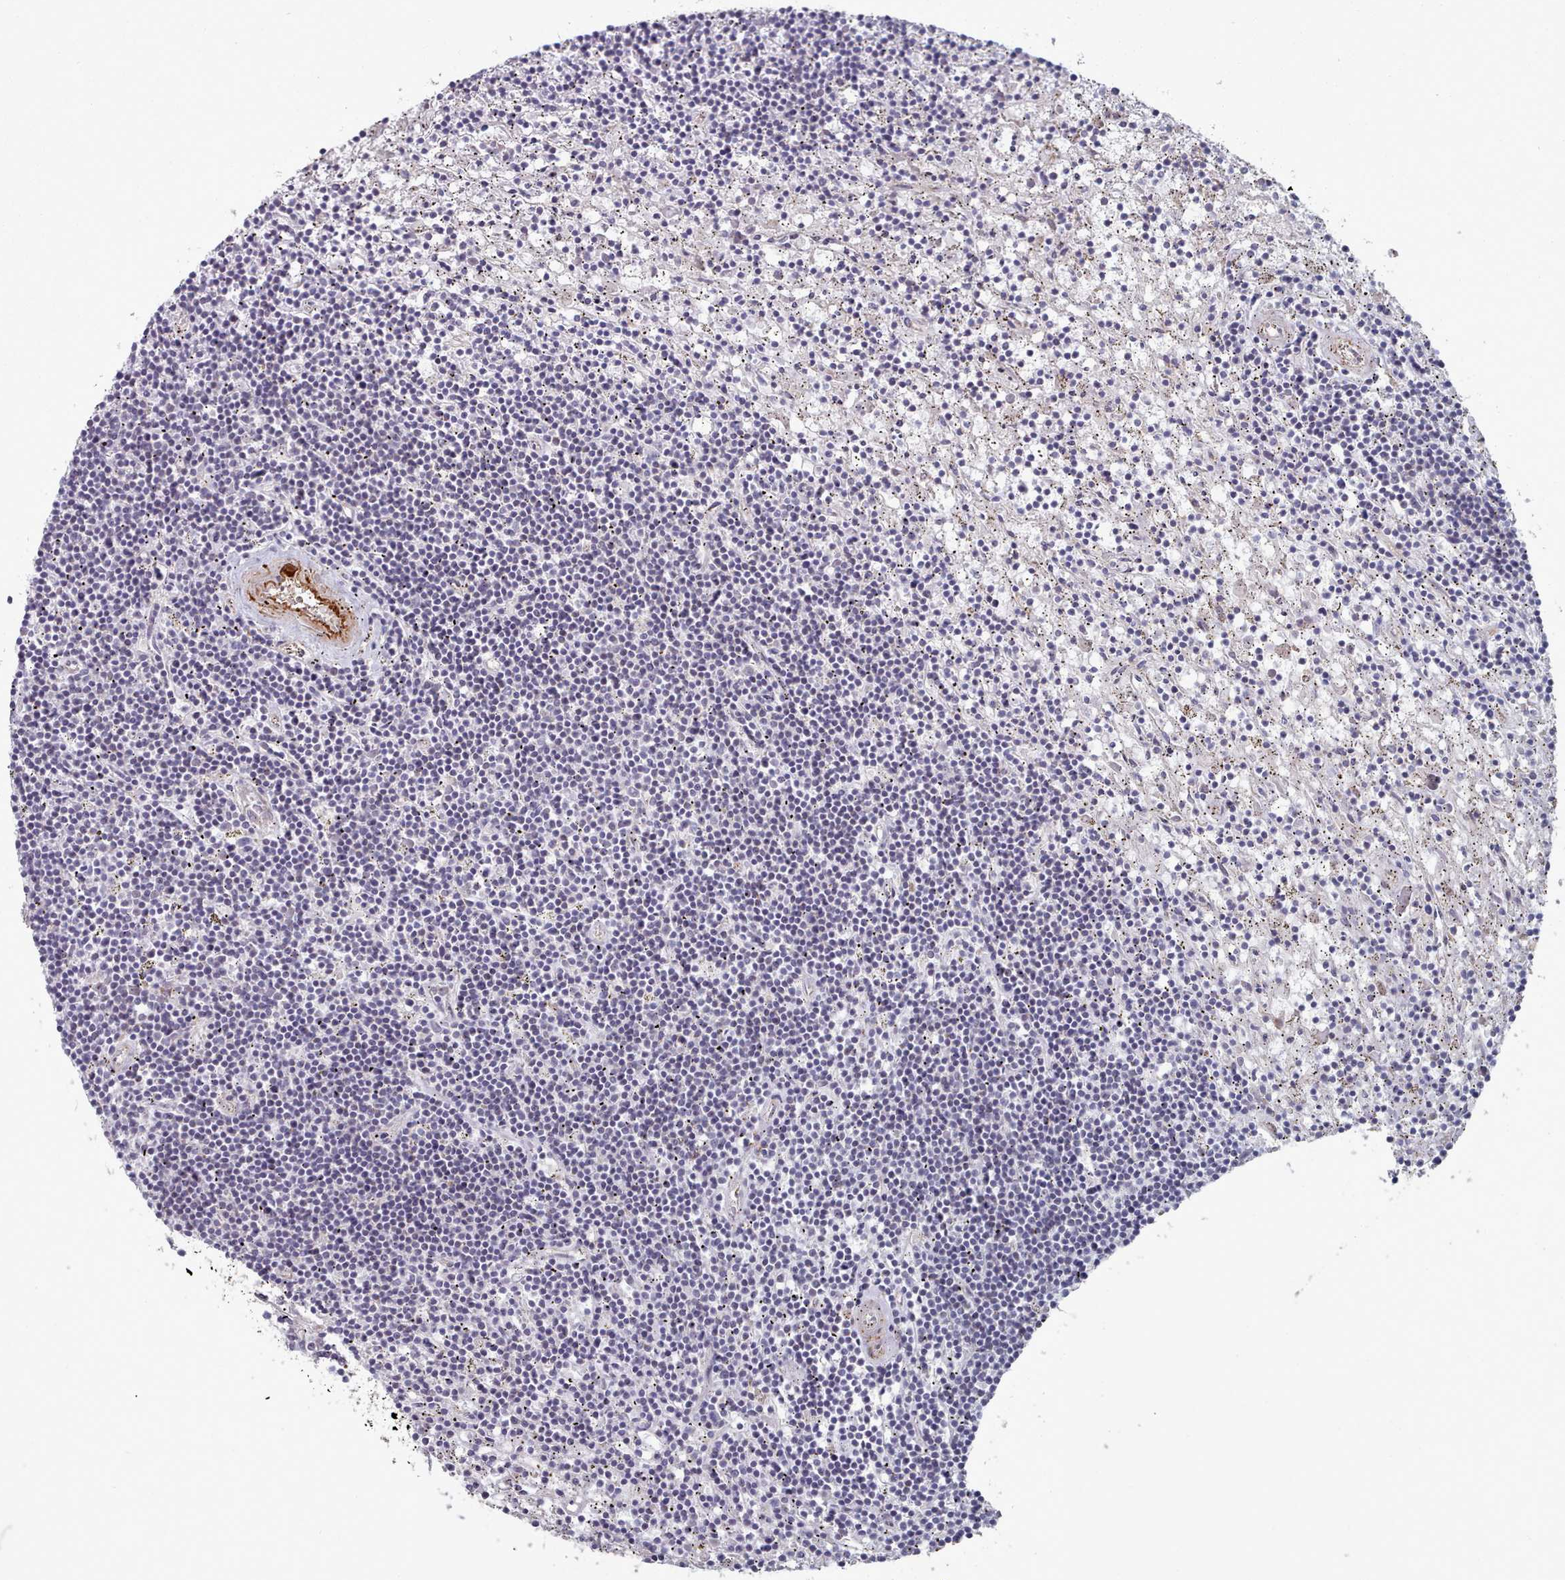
{"staining": {"intensity": "negative", "quantity": "none", "location": "none"}, "tissue": "lymphoma", "cell_type": "Tumor cells", "image_type": "cancer", "snomed": [{"axis": "morphology", "description": "Malignant lymphoma, non-Hodgkin's type, Low grade"}, {"axis": "topography", "description": "Spleen"}], "caption": "The micrograph displays no significant expression in tumor cells of lymphoma.", "gene": "TRARG1", "patient": {"sex": "male", "age": 76}}